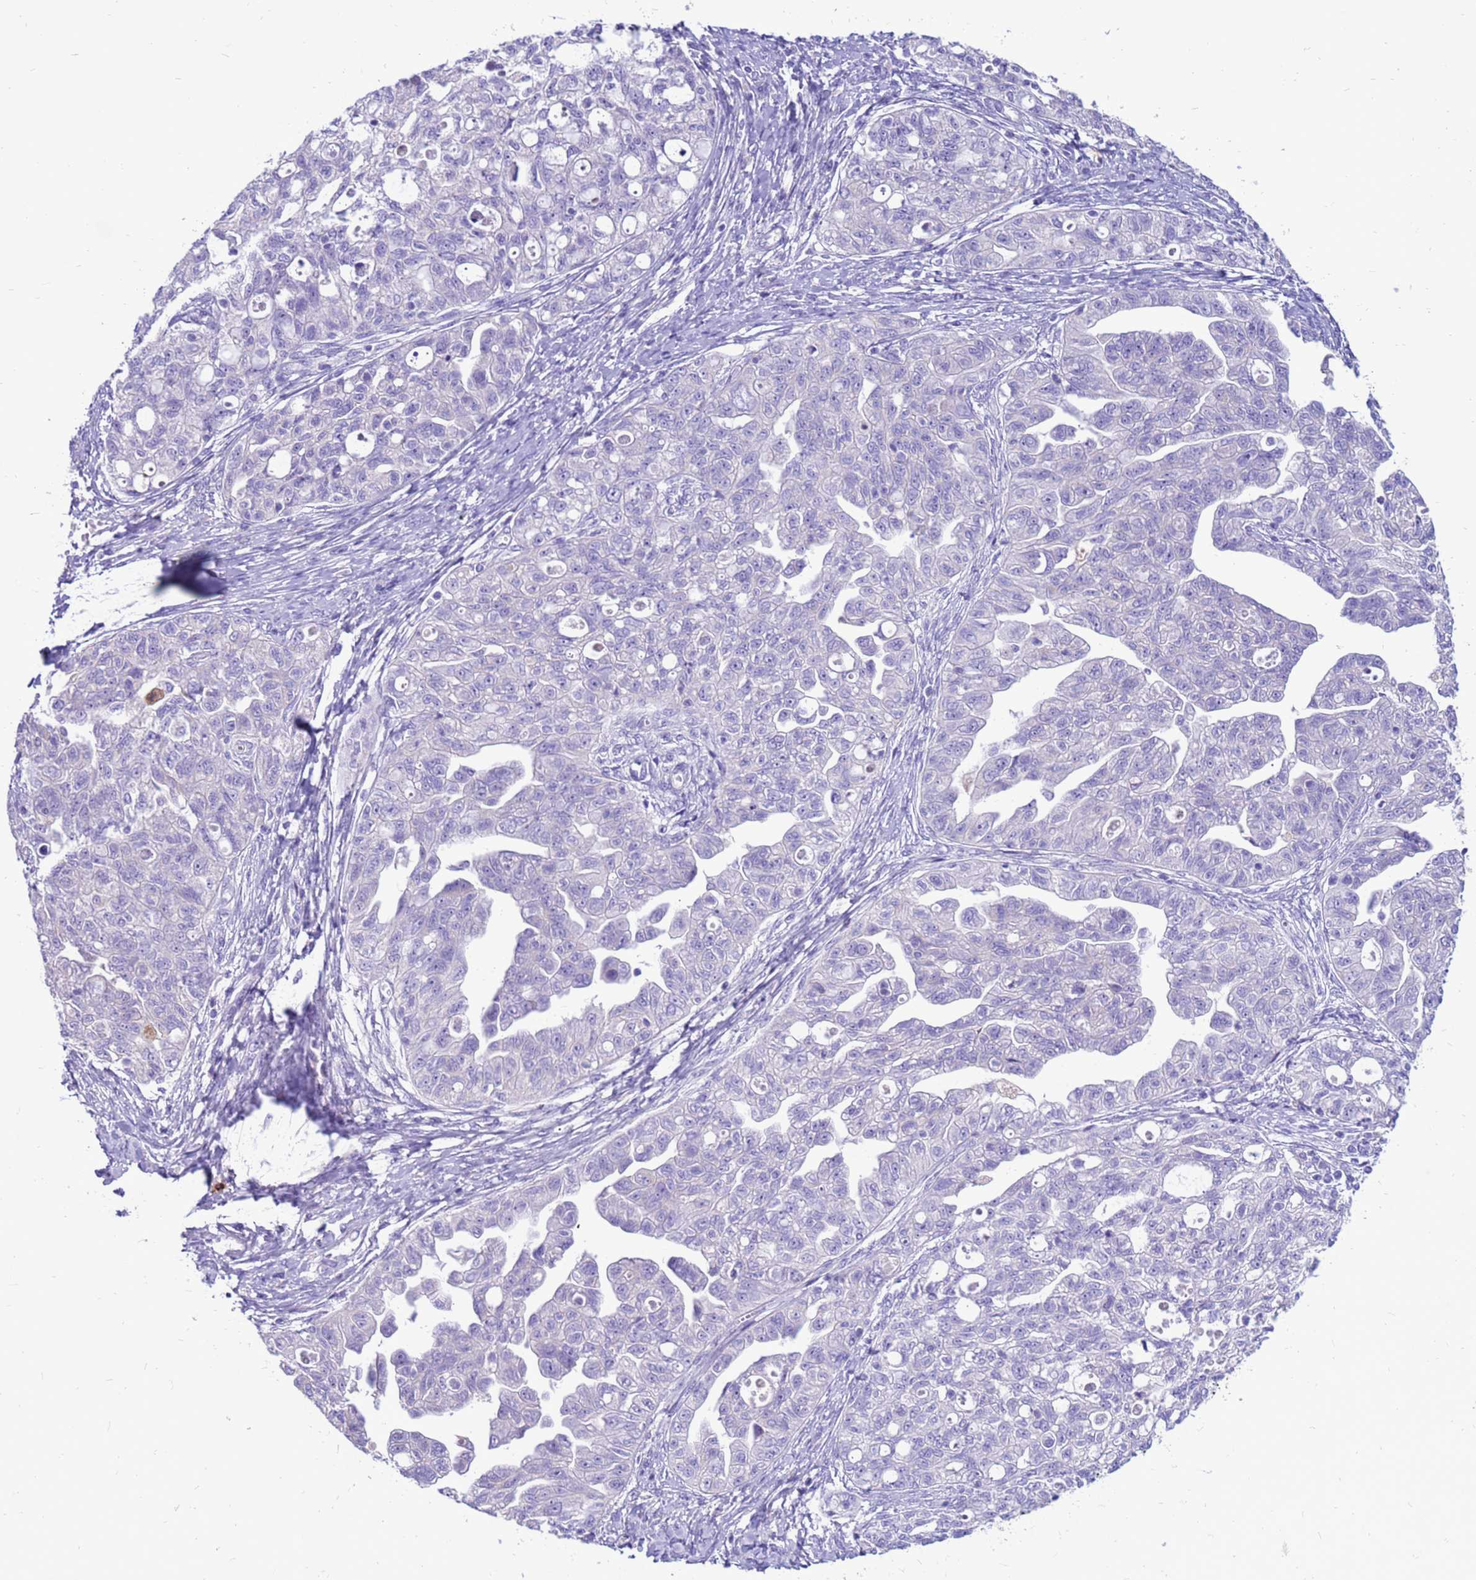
{"staining": {"intensity": "negative", "quantity": "none", "location": "none"}, "tissue": "ovarian cancer", "cell_type": "Tumor cells", "image_type": "cancer", "snomed": [{"axis": "morphology", "description": "Carcinoma, NOS"}, {"axis": "morphology", "description": "Cystadenocarcinoma, serous, NOS"}, {"axis": "topography", "description": "Ovary"}], "caption": "Serous cystadenocarcinoma (ovarian) was stained to show a protein in brown. There is no significant positivity in tumor cells. (DAB (3,3'-diaminobenzidine) immunohistochemistry (IHC) with hematoxylin counter stain).", "gene": "PDE10A", "patient": {"sex": "female", "age": 69}}